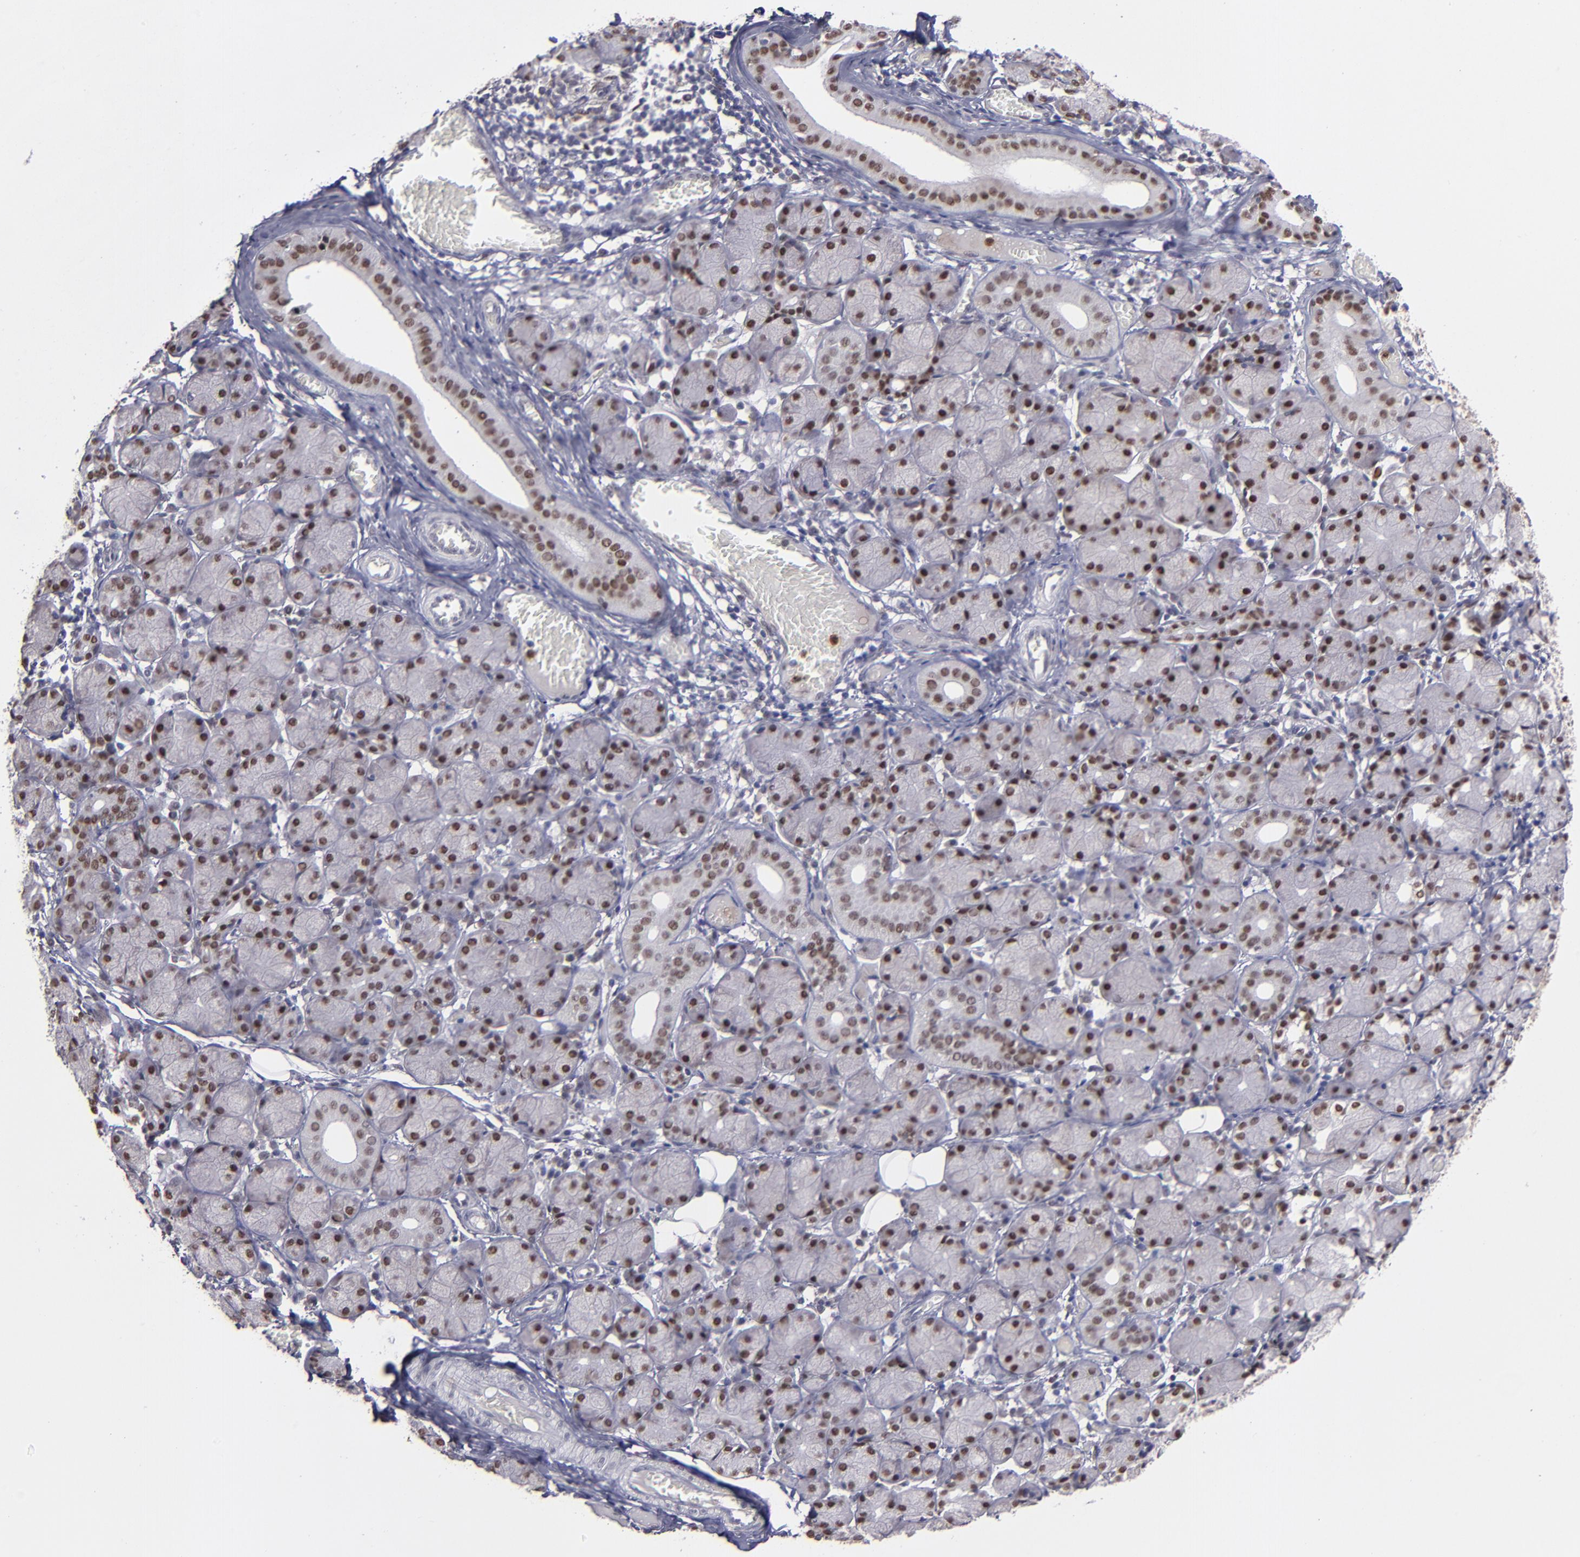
{"staining": {"intensity": "moderate", "quantity": ">75%", "location": "nuclear"}, "tissue": "salivary gland", "cell_type": "Glandular cells", "image_type": "normal", "snomed": [{"axis": "morphology", "description": "Normal tissue, NOS"}, {"axis": "topography", "description": "Salivary gland"}], "caption": "This is a micrograph of immunohistochemistry (IHC) staining of normal salivary gland, which shows moderate expression in the nuclear of glandular cells.", "gene": "RREB1", "patient": {"sex": "female", "age": 24}}